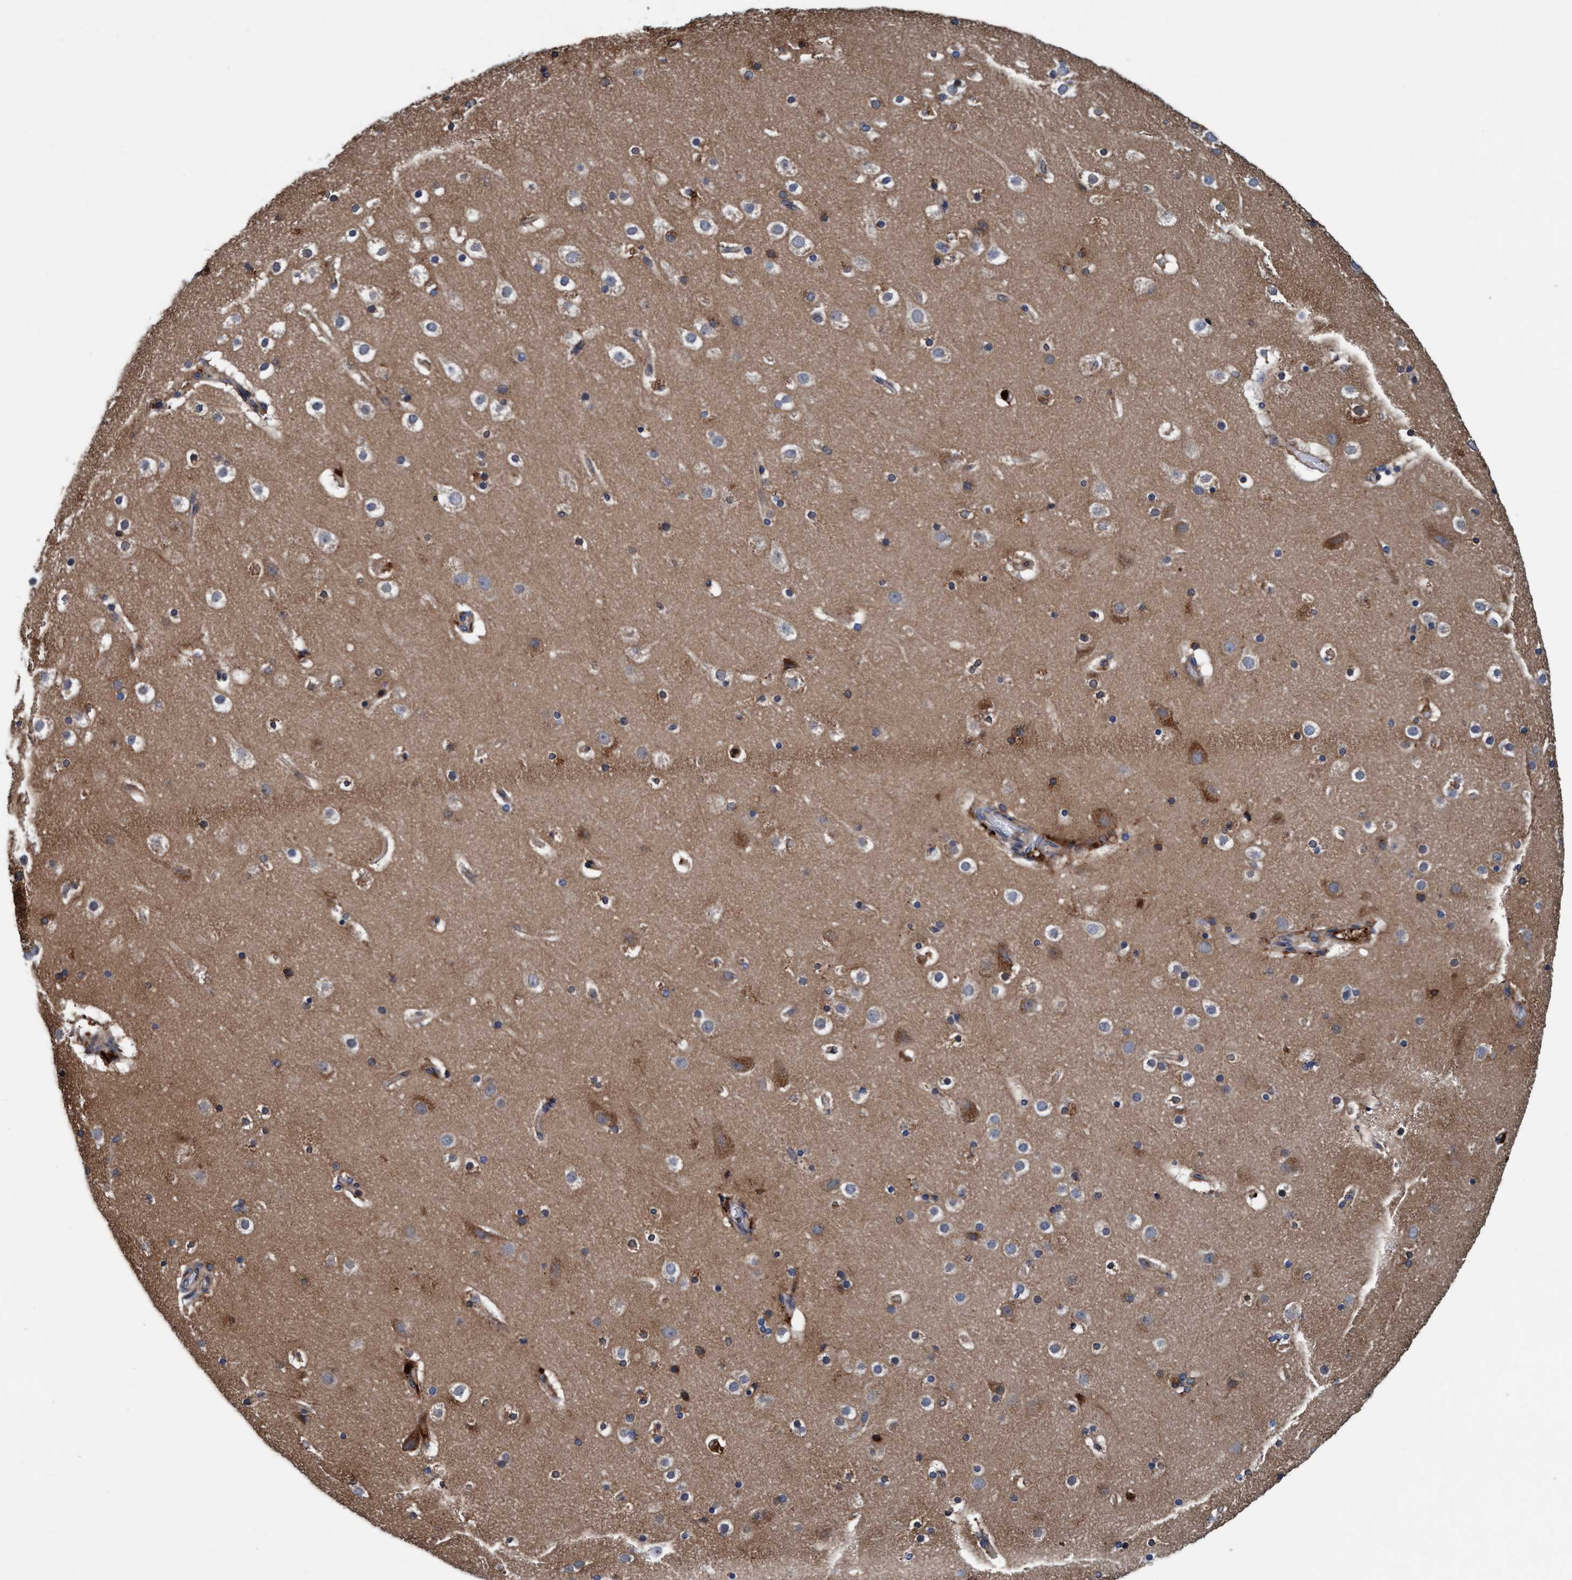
{"staining": {"intensity": "weak", "quantity": "<25%", "location": "cytoplasmic/membranous"}, "tissue": "cerebral cortex", "cell_type": "Endothelial cells", "image_type": "normal", "snomed": [{"axis": "morphology", "description": "Normal tissue, NOS"}, {"axis": "topography", "description": "Cerebral cortex"}], "caption": "This is an immunohistochemistry (IHC) photomicrograph of normal human cerebral cortex. There is no positivity in endothelial cells.", "gene": "ENDOG", "patient": {"sex": "male", "age": 57}}